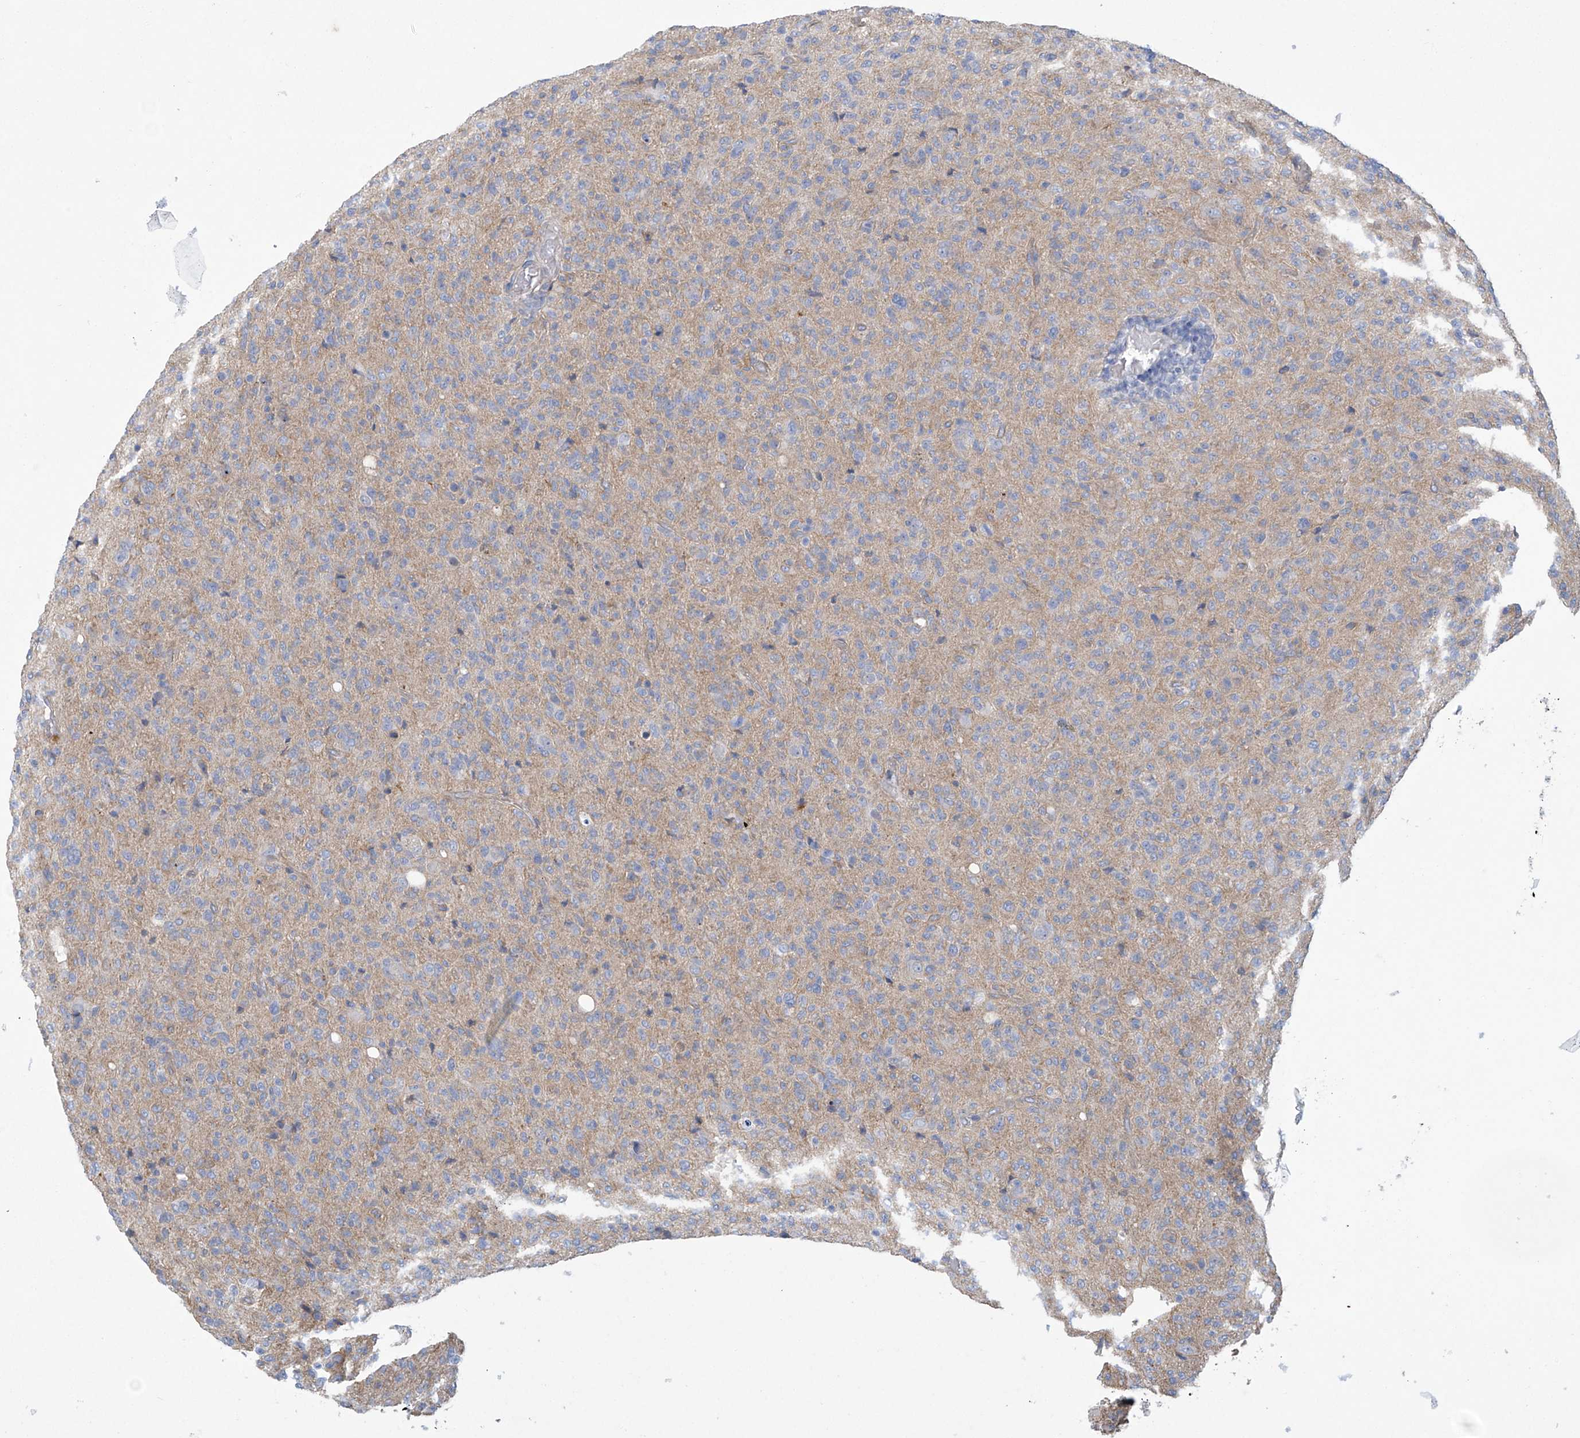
{"staining": {"intensity": "negative", "quantity": "none", "location": "none"}, "tissue": "glioma", "cell_type": "Tumor cells", "image_type": "cancer", "snomed": [{"axis": "morphology", "description": "Glioma, malignant, High grade"}, {"axis": "topography", "description": "Brain"}], "caption": "The micrograph shows no staining of tumor cells in malignant glioma (high-grade). (DAB (3,3'-diaminobenzidine) immunohistochemistry (IHC) visualized using brightfield microscopy, high magnification).", "gene": "ABHD13", "patient": {"sex": "female", "age": 57}}